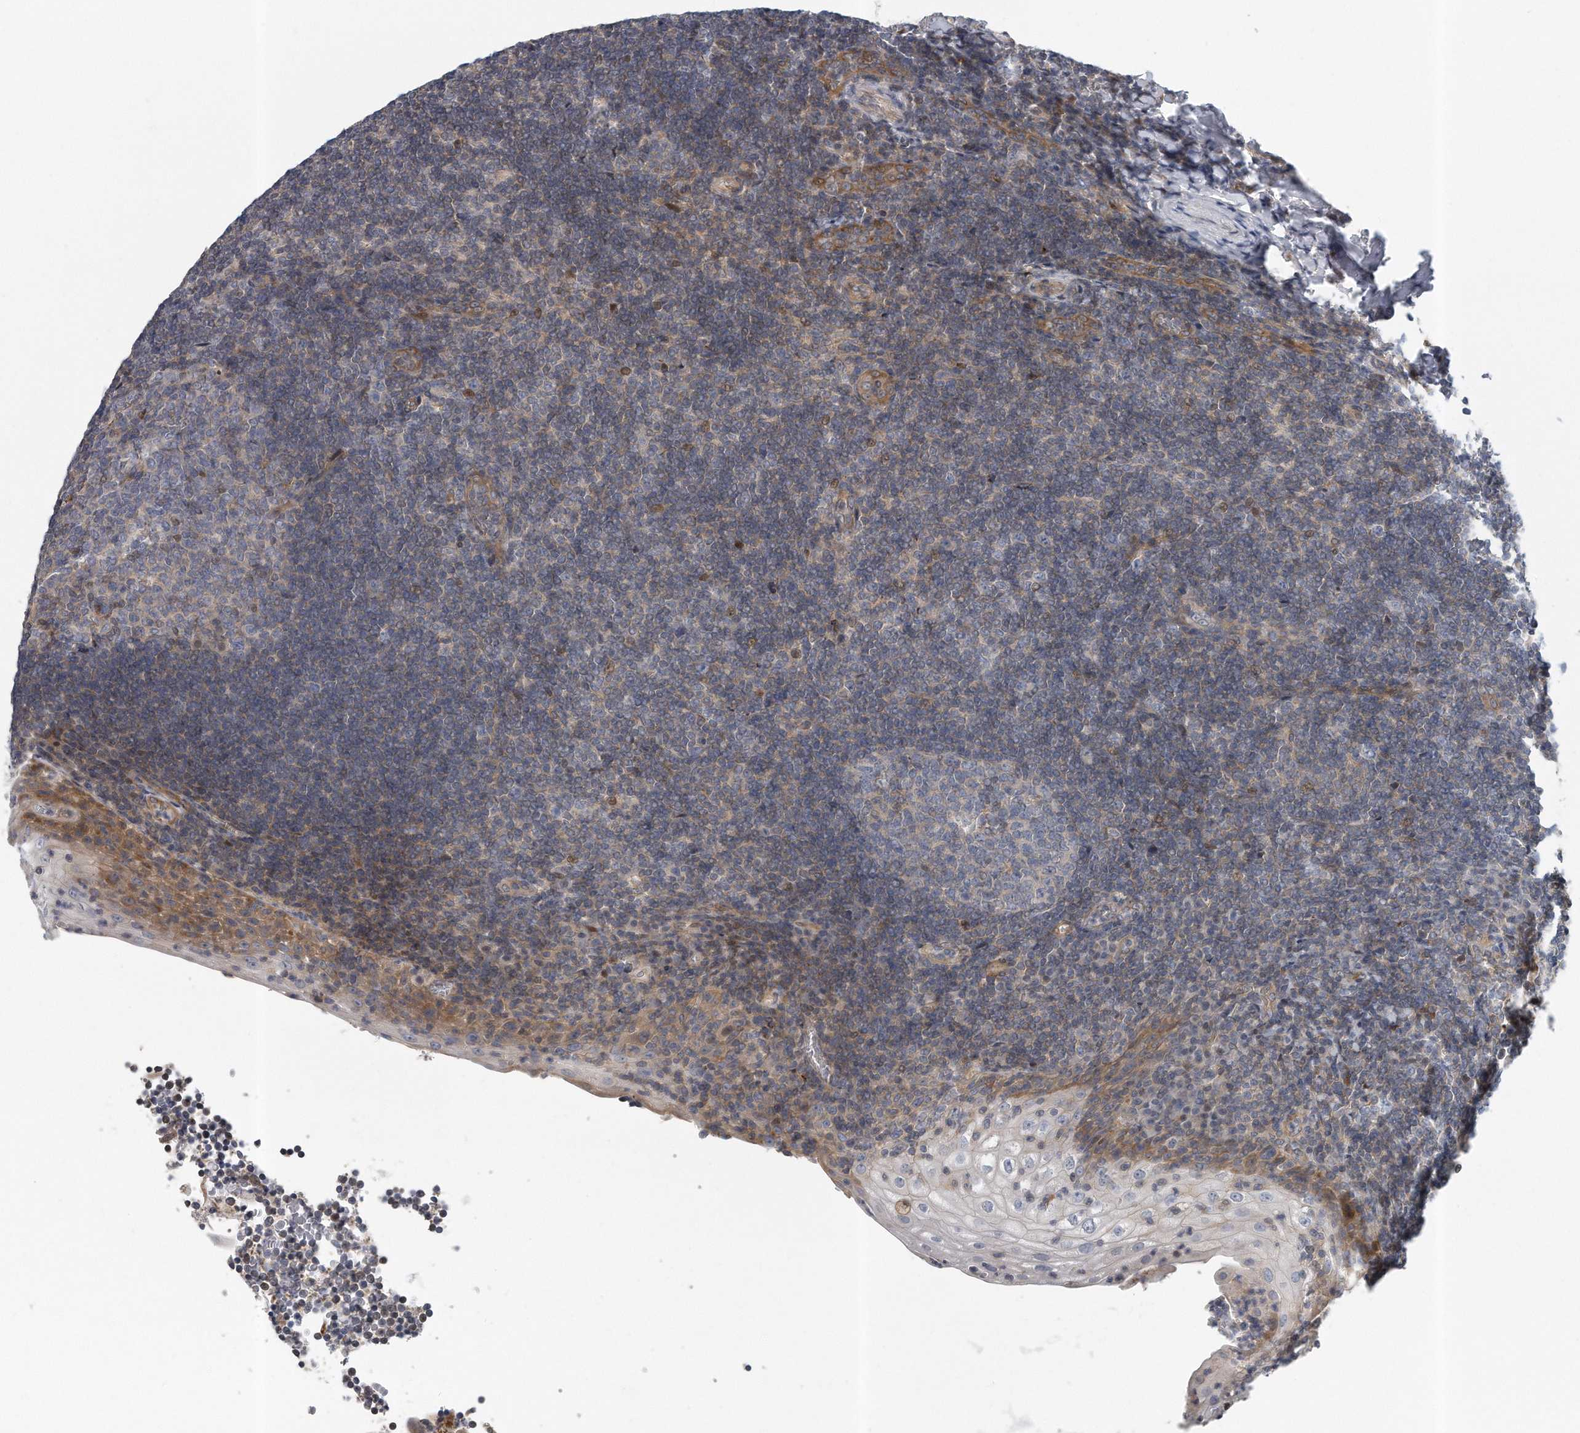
{"staining": {"intensity": "weak", "quantity": "<25%", "location": "cytoplasmic/membranous"}, "tissue": "tonsil", "cell_type": "Germinal center cells", "image_type": "normal", "snomed": [{"axis": "morphology", "description": "Normal tissue, NOS"}, {"axis": "topography", "description": "Tonsil"}], "caption": "This is an IHC micrograph of normal tonsil. There is no staining in germinal center cells.", "gene": "PCDH8", "patient": {"sex": "male", "age": 37}}